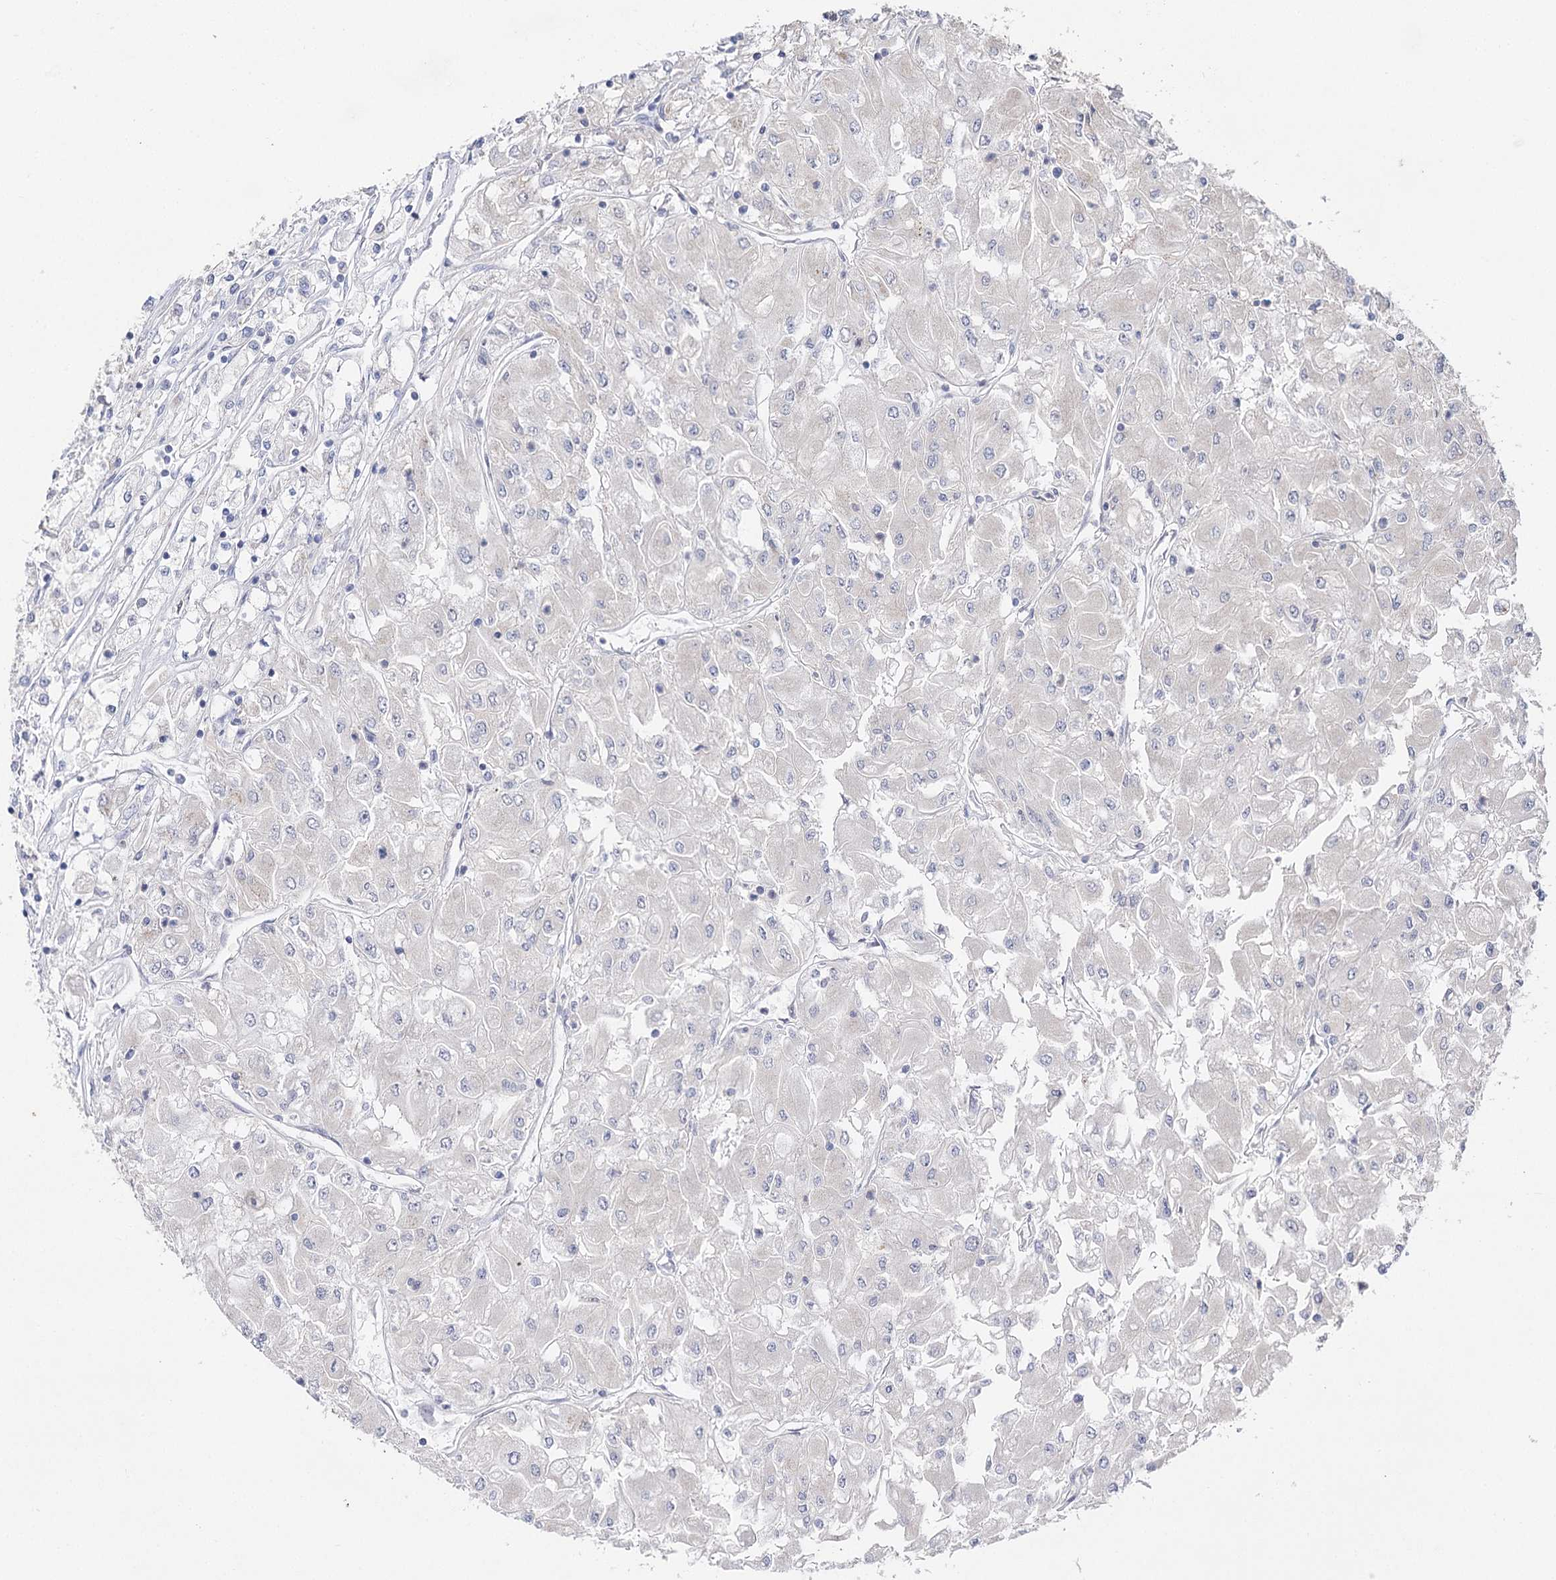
{"staining": {"intensity": "negative", "quantity": "none", "location": "none"}, "tissue": "renal cancer", "cell_type": "Tumor cells", "image_type": "cancer", "snomed": [{"axis": "morphology", "description": "Adenocarcinoma, NOS"}, {"axis": "topography", "description": "Kidney"}], "caption": "The immunohistochemistry histopathology image has no significant expression in tumor cells of adenocarcinoma (renal) tissue. (DAB IHC, high magnification).", "gene": "IL1RAP", "patient": {"sex": "male", "age": 80}}